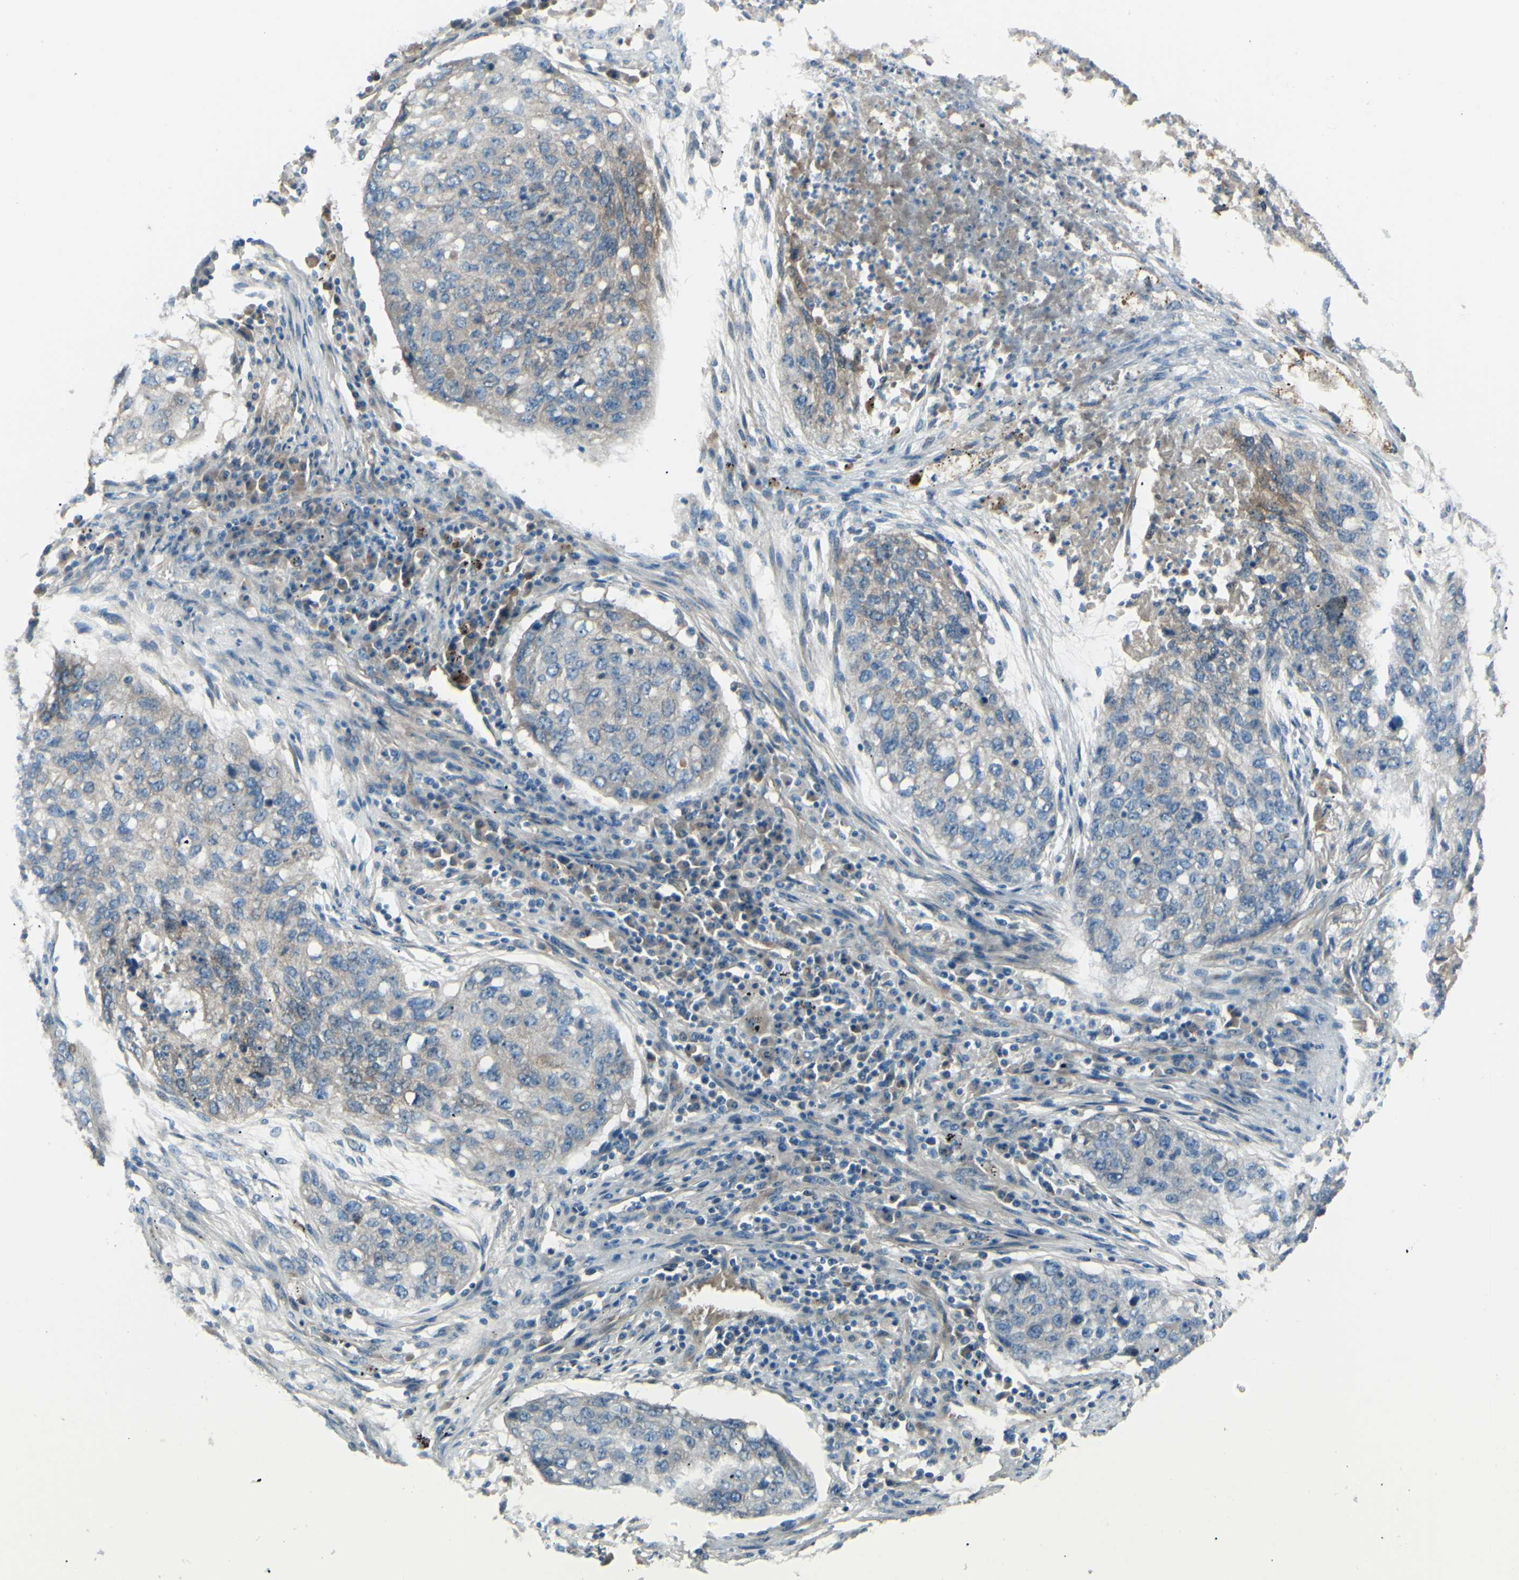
{"staining": {"intensity": "weak", "quantity": ">75%", "location": "cytoplasmic/membranous"}, "tissue": "lung cancer", "cell_type": "Tumor cells", "image_type": "cancer", "snomed": [{"axis": "morphology", "description": "Squamous cell carcinoma, NOS"}, {"axis": "topography", "description": "Lung"}], "caption": "DAB immunohistochemical staining of human lung squamous cell carcinoma displays weak cytoplasmic/membranous protein positivity in approximately >75% of tumor cells.", "gene": "PCDHGA2", "patient": {"sex": "female", "age": 63}}